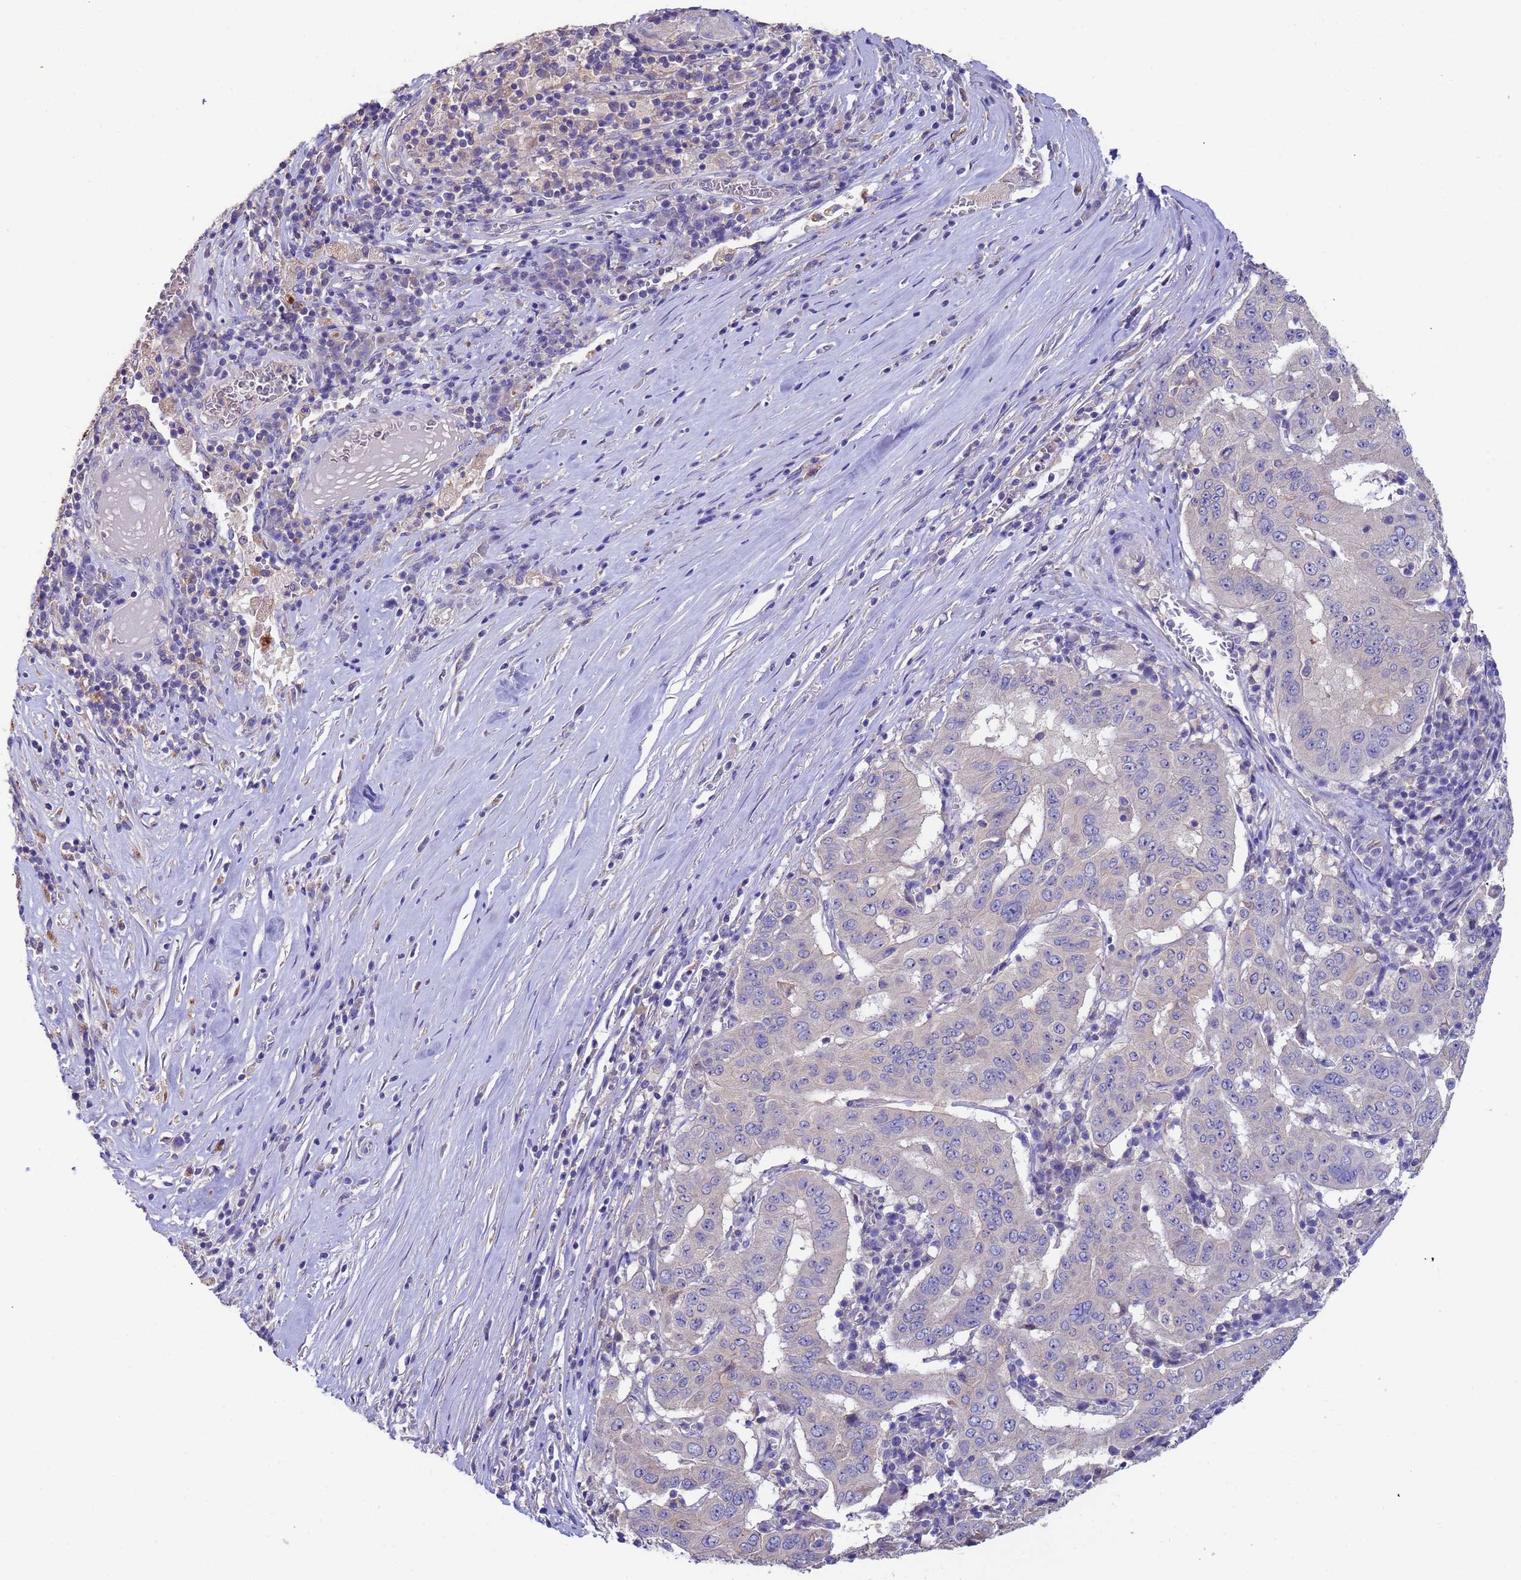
{"staining": {"intensity": "negative", "quantity": "none", "location": "none"}, "tissue": "pancreatic cancer", "cell_type": "Tumor cells", "image_type": "cancer", "snomed": [{"axis": "morphology", "description": "Adenocarcinoma, NOS"}, {"axis": "topography", "description": "Pancreas"}], "caption": "Immunohistochemistry image of pancreatic adenocarcinoma stained for a protein (brown), which reveals no positivity in tumor cells.", "gene": "SRL", "patient": {"sex": "male", "age": 63}}